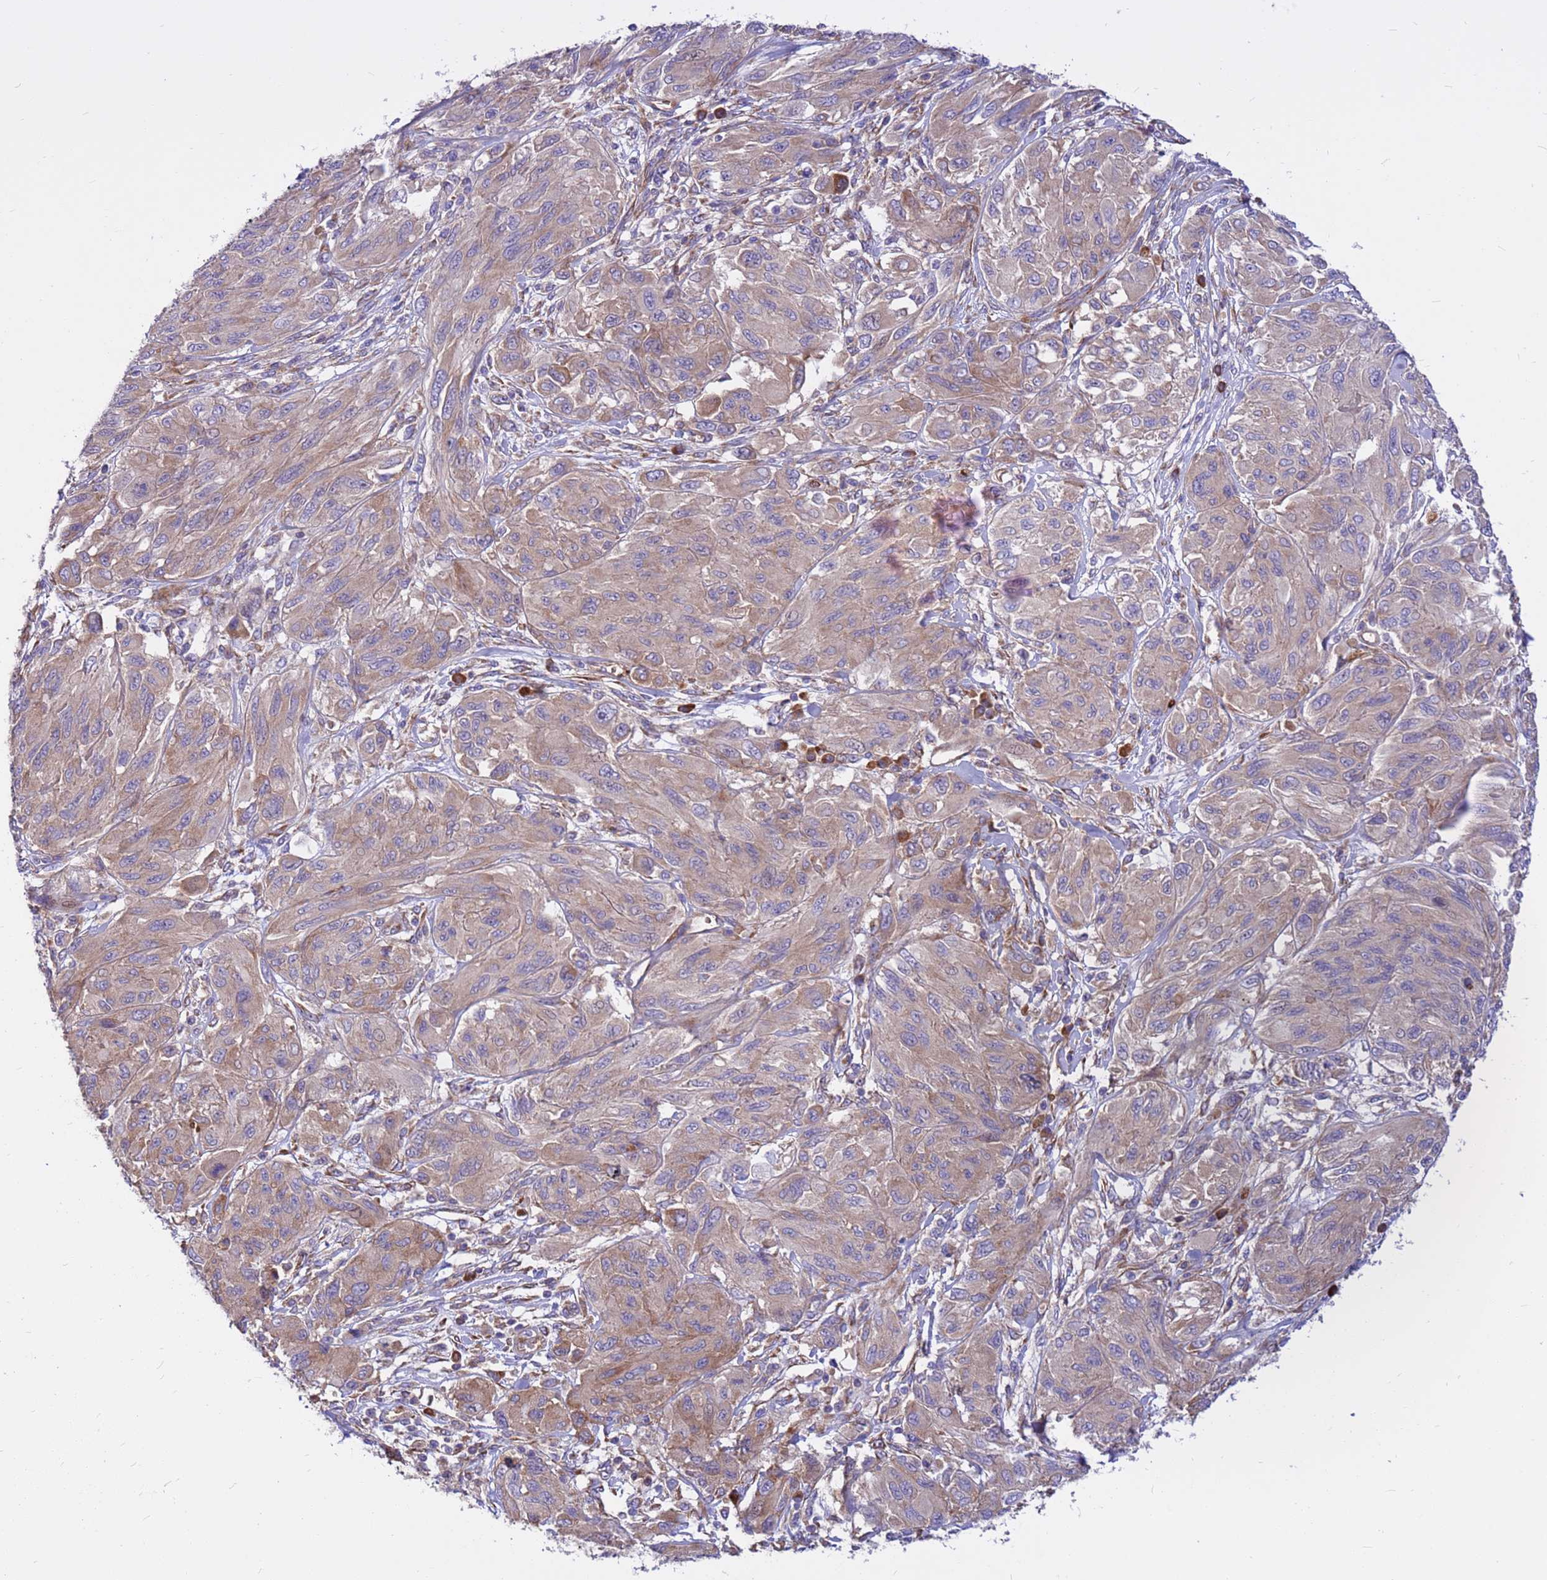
{"staining": {"intensity": "weak", "quantity": "<25%", "location": "cytoplasmic/membranous"}, "tissue": "melanoma", "cell_type": "Tumor cells", "image_type": "cancer", "snomed": [{"axis": "morphology", "description": "Malignant melanoma, NOS"}, {"axis": "topography", "description": "Skin"}], "caption": "This histopathology image is of malignant melanoma stained with immunohistochemistry (IHC) to label a protein in brown with the nuclei are counter-stained blue. There is no staining in tumor cells. Nuclei are stained in blue.", "gene": "ZNF669", "patient": {"sex": "female", "age": 91}}